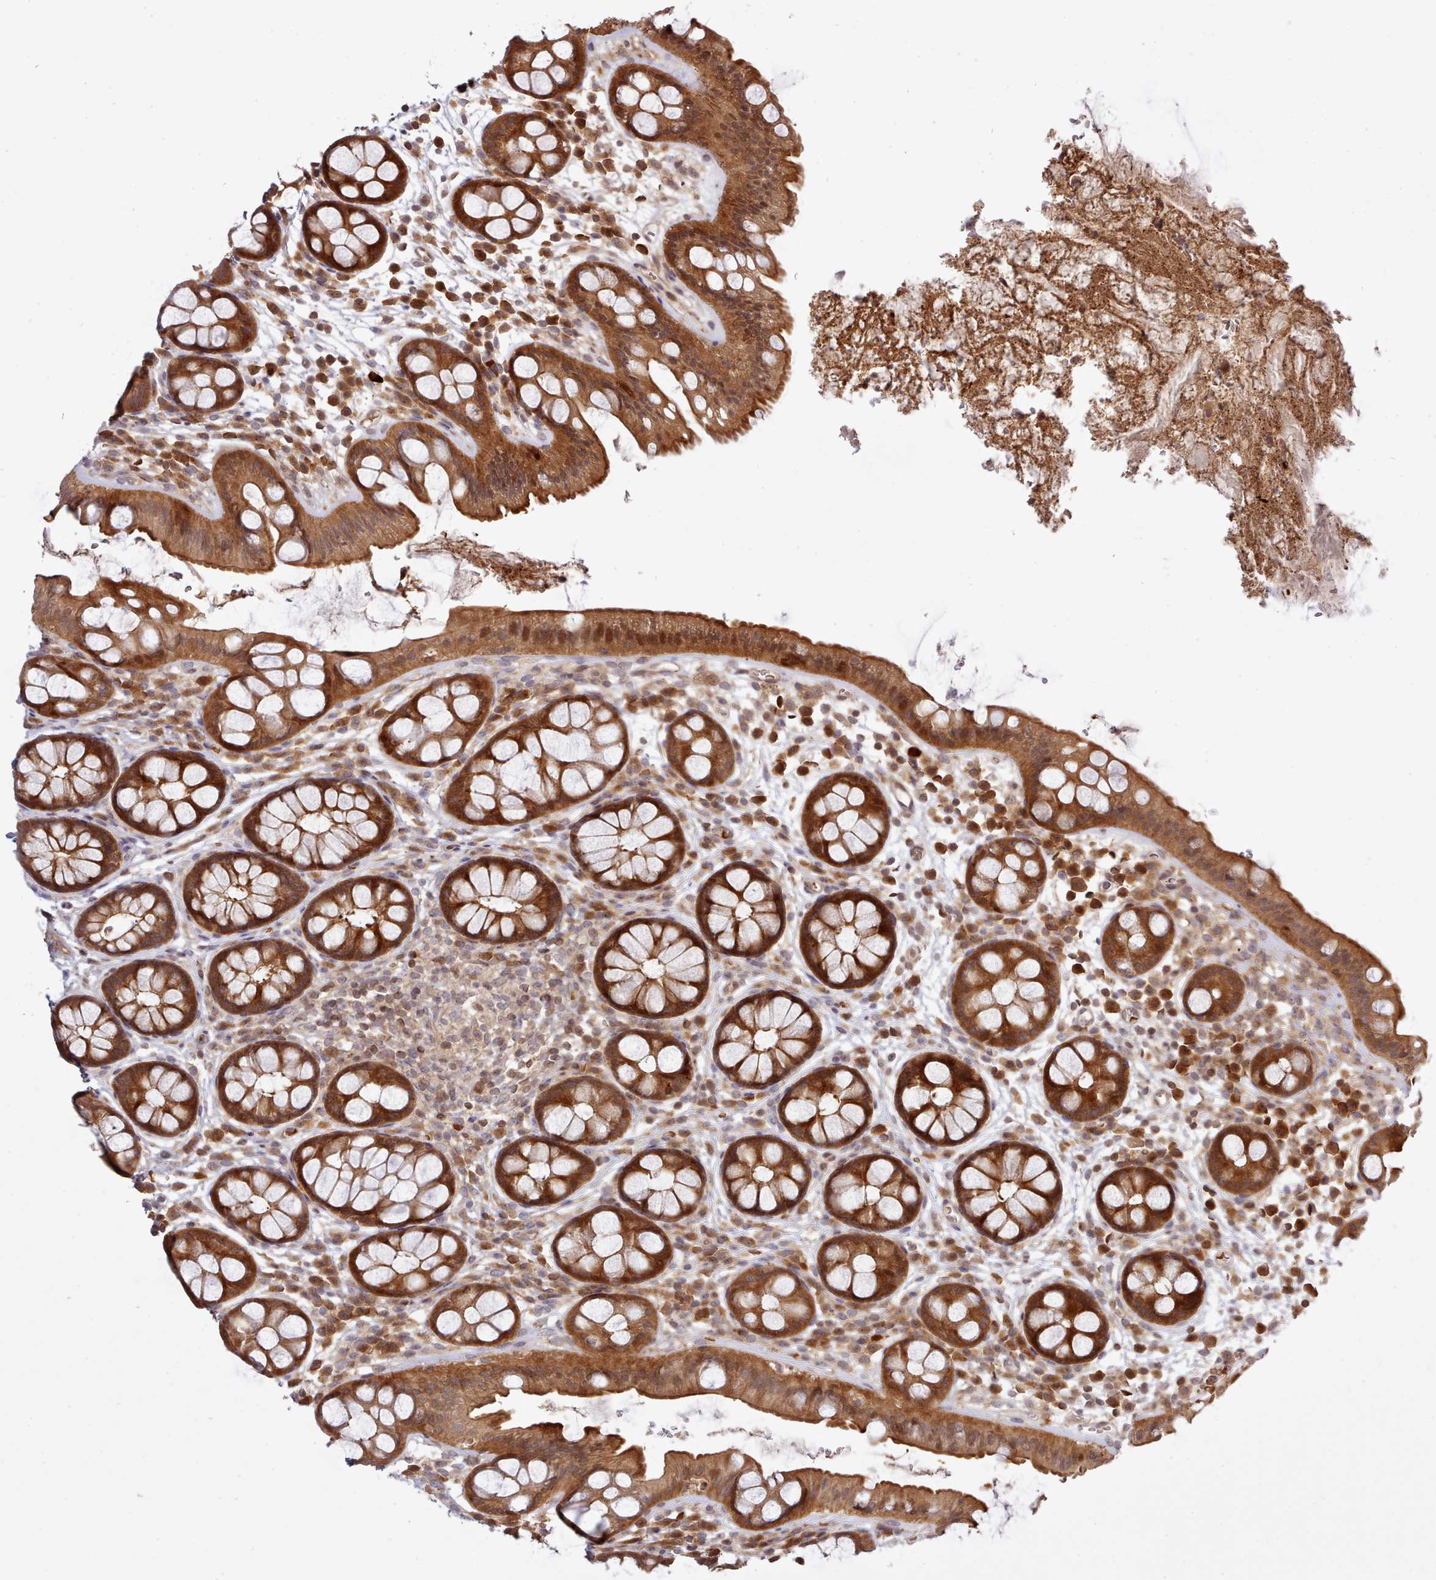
{"staining": {"intensity": "moderate", "quantity": ">75%", "location": "cytoplasmic/membranous,nuclear"}, "tissue": "rectum", "cell_type": "Glandular cells", "image_type": "normal", "snomed": [{"axis": "morphology", "description": "Normal tissue, NOS"}, {"axis": "topography", "description": "Rectum"}, {"axis": "topography", "description": "Peripheral nerve tissue"}], "caption": "Glandular cells demonstrate moderate cytoplasmic/membranous,nuclear positivity in about >75% of cells in unremarkable rectum.", "gene": "UBE2G1", "patient": {"sex": "female", "age": 69}}